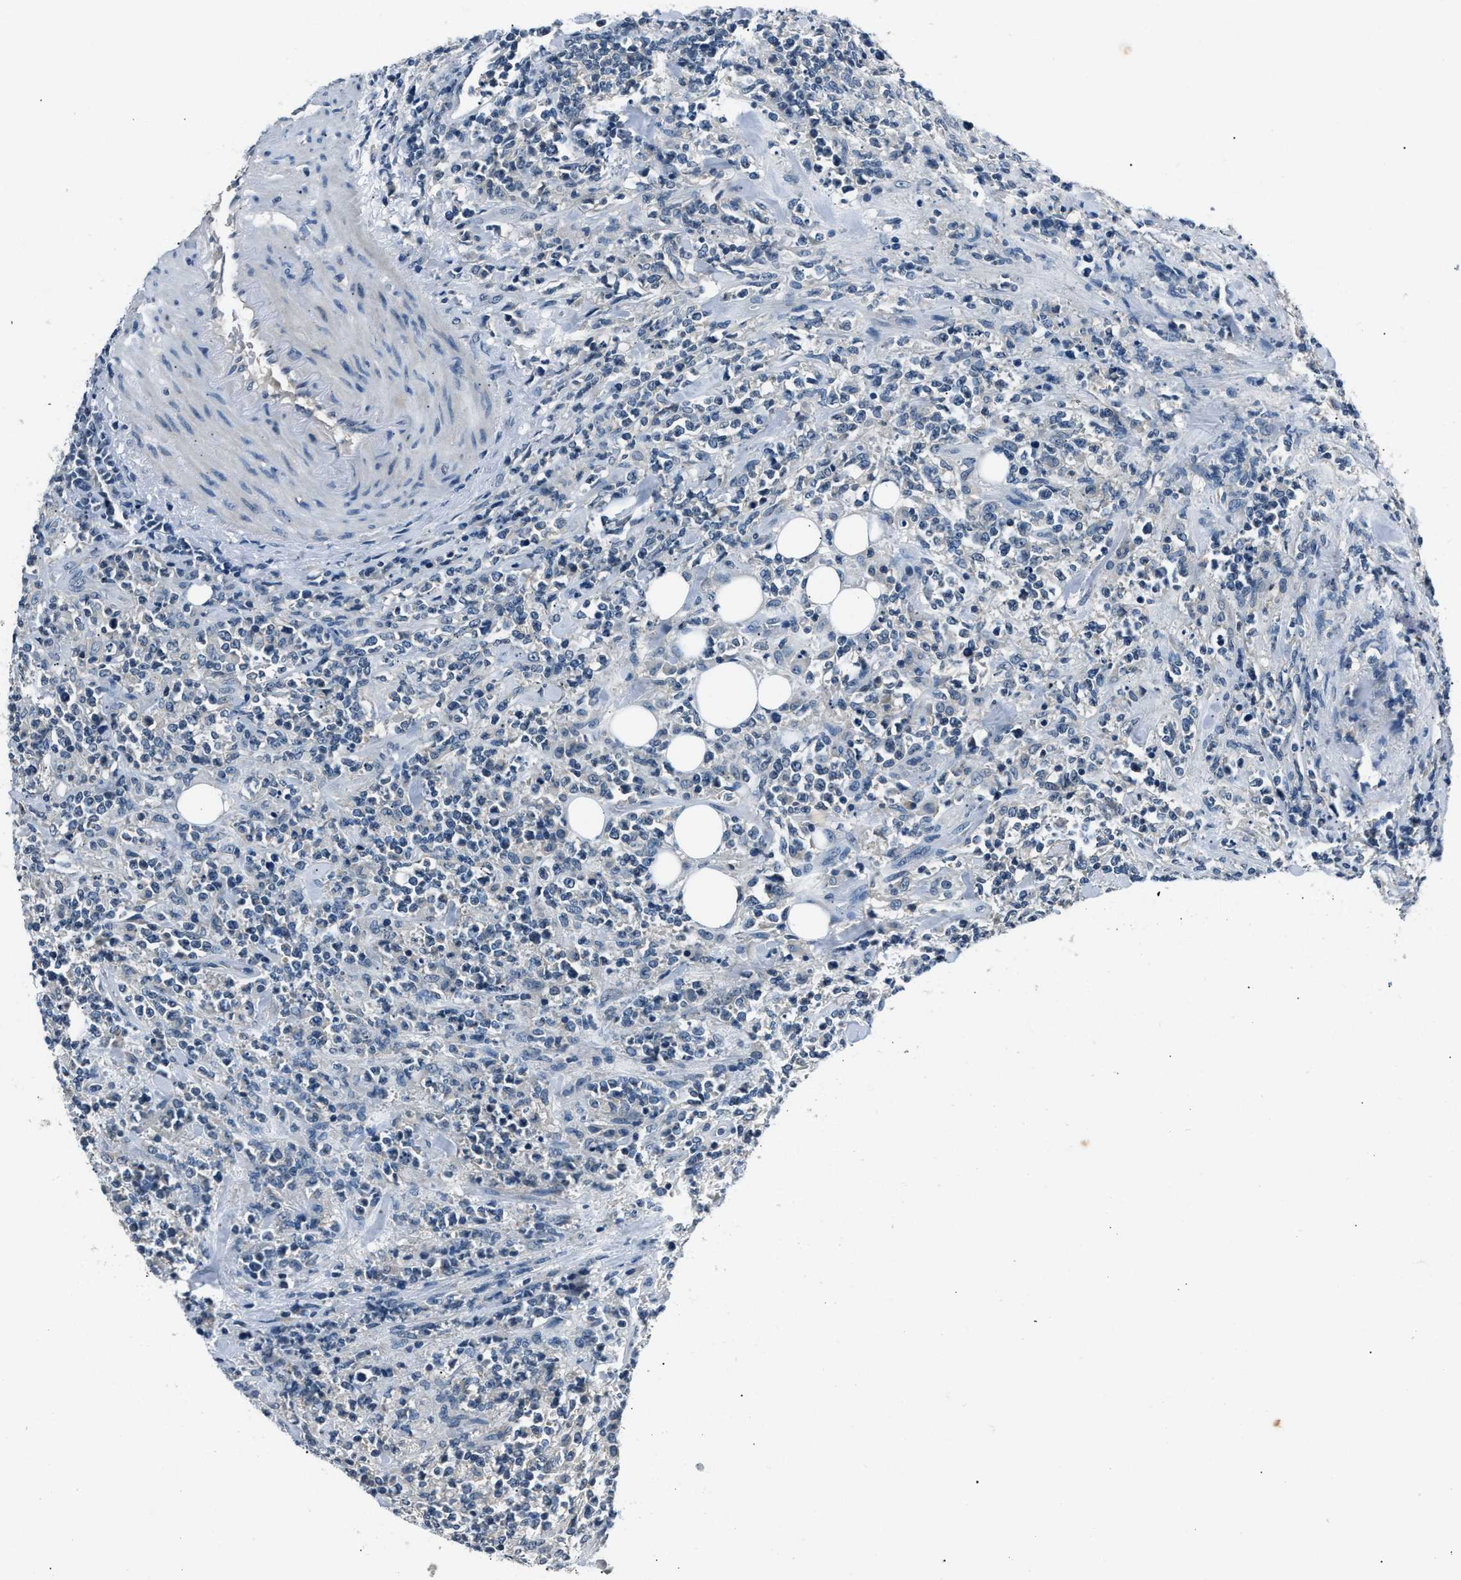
{"staining": {"intensity": "negative", "quantity": "none", "location": "none"}, "tissue": "lymphoma", "cell_type": "Tumor cells", "image_type": "cancer", "snomed": [{"axis": "morphology", "description": "Malignant lymphoma, non-Hodgkin's type, High grade"}, {"axis": "topography", "description": "Soft tissue"}], "caption": "DAB immunohistochemical staining of human malignant lymphoma, non-Hodgkin's type (high-grade) reveals no significant expression in tumor cells.", "gene": "INHA", "patient": {"sex": "male", "age": 18}}